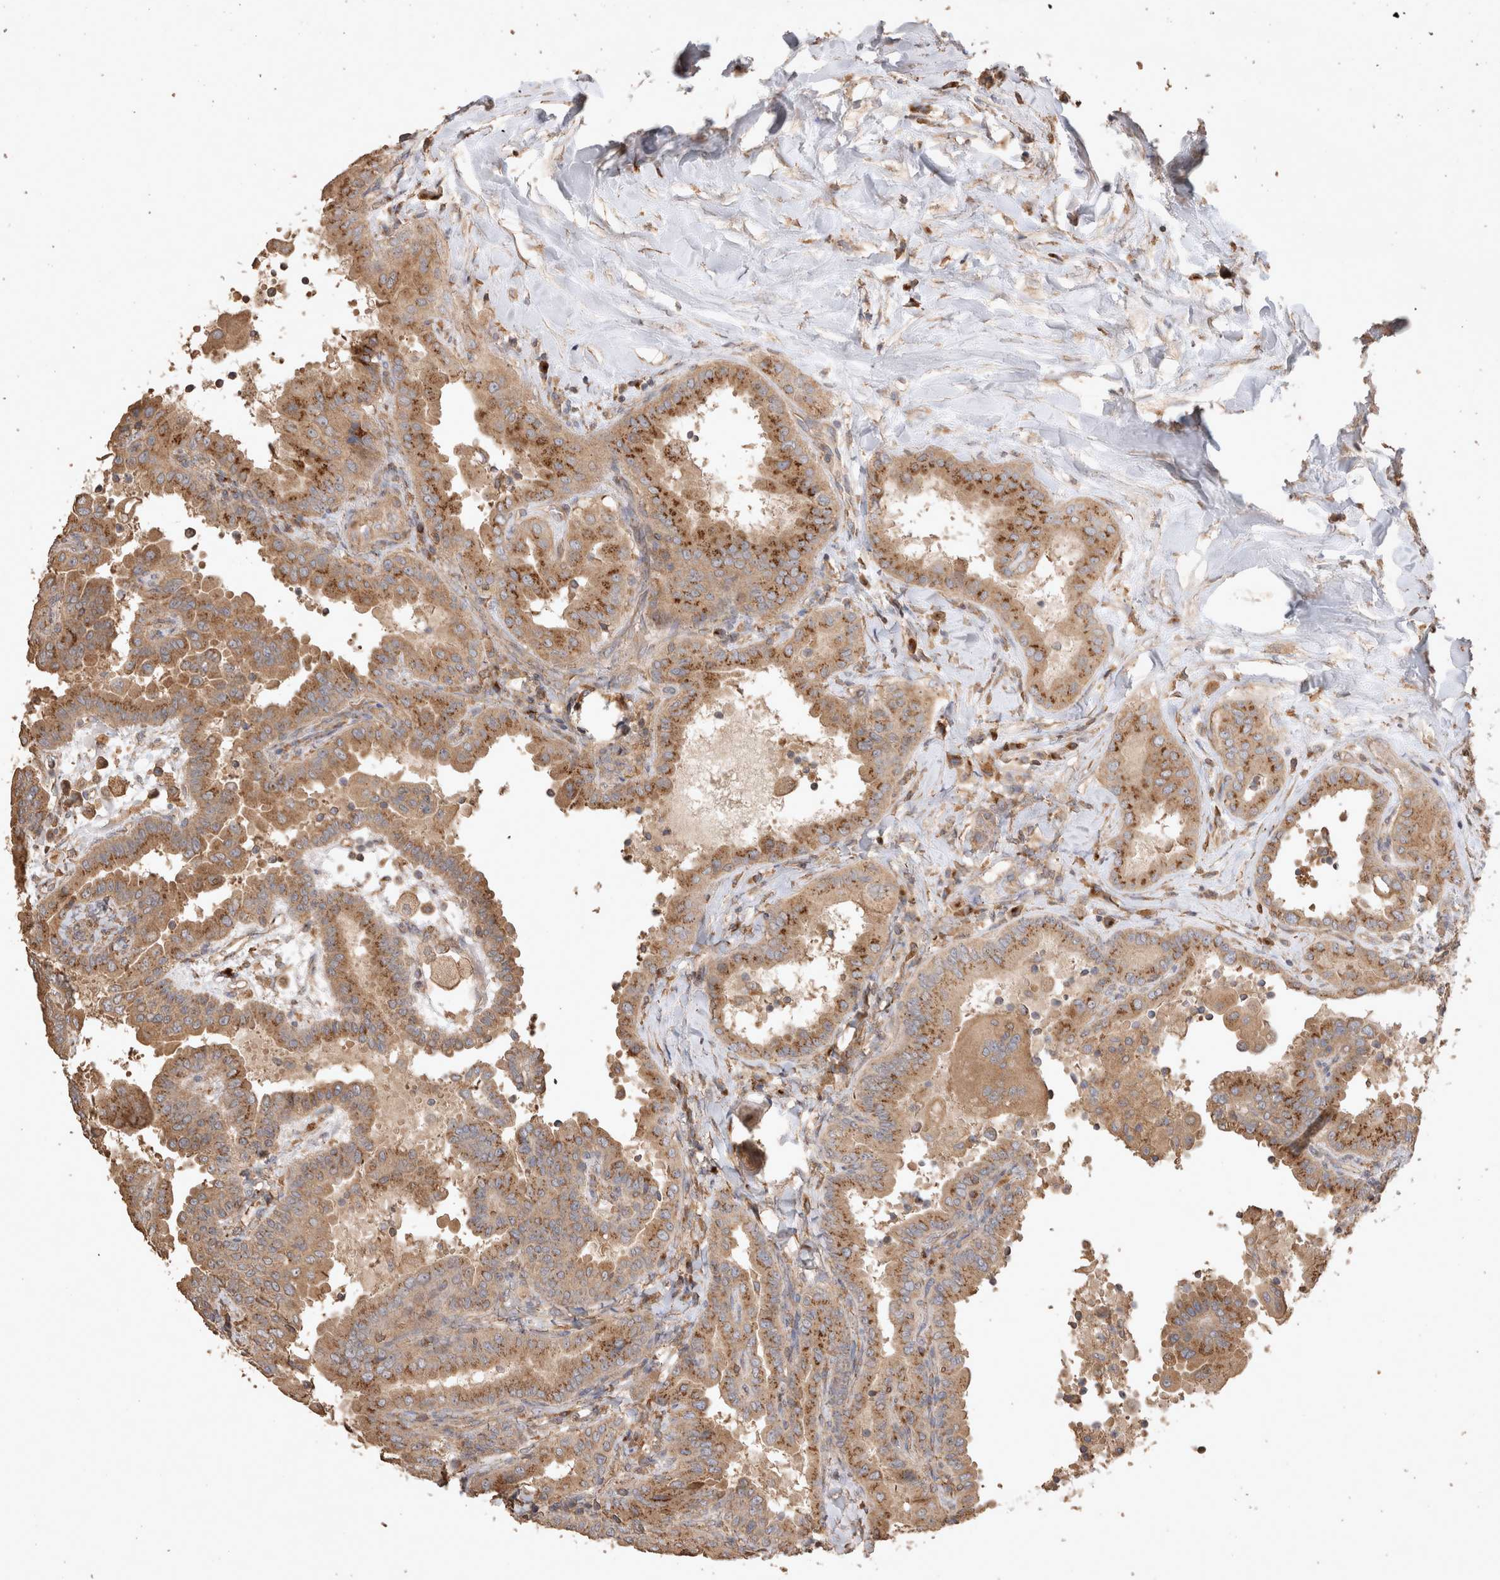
{"staining": {"intensity": "moderate", "quantity": ">75%", "location": "cytoplasmic/membranous"}, "tissue": "thyroid cancer", "cell_type": "Tumor cells", "image_type": "cancer", "snomed": [{"axis": "morphology", "description": "Papillary adenocarcinoma, NOS"}, {"axis": "topography", "description": "Thyroid gland"}], "caption": "IHC image of human thyroid cancer stained for a protein (brown), which demonstrates medium levels of moderate cytoplasmic/membranous staining in about >75% of tumor cells.", "gene": "SNX31", "patient": {"sex": "male", "age": 33}}